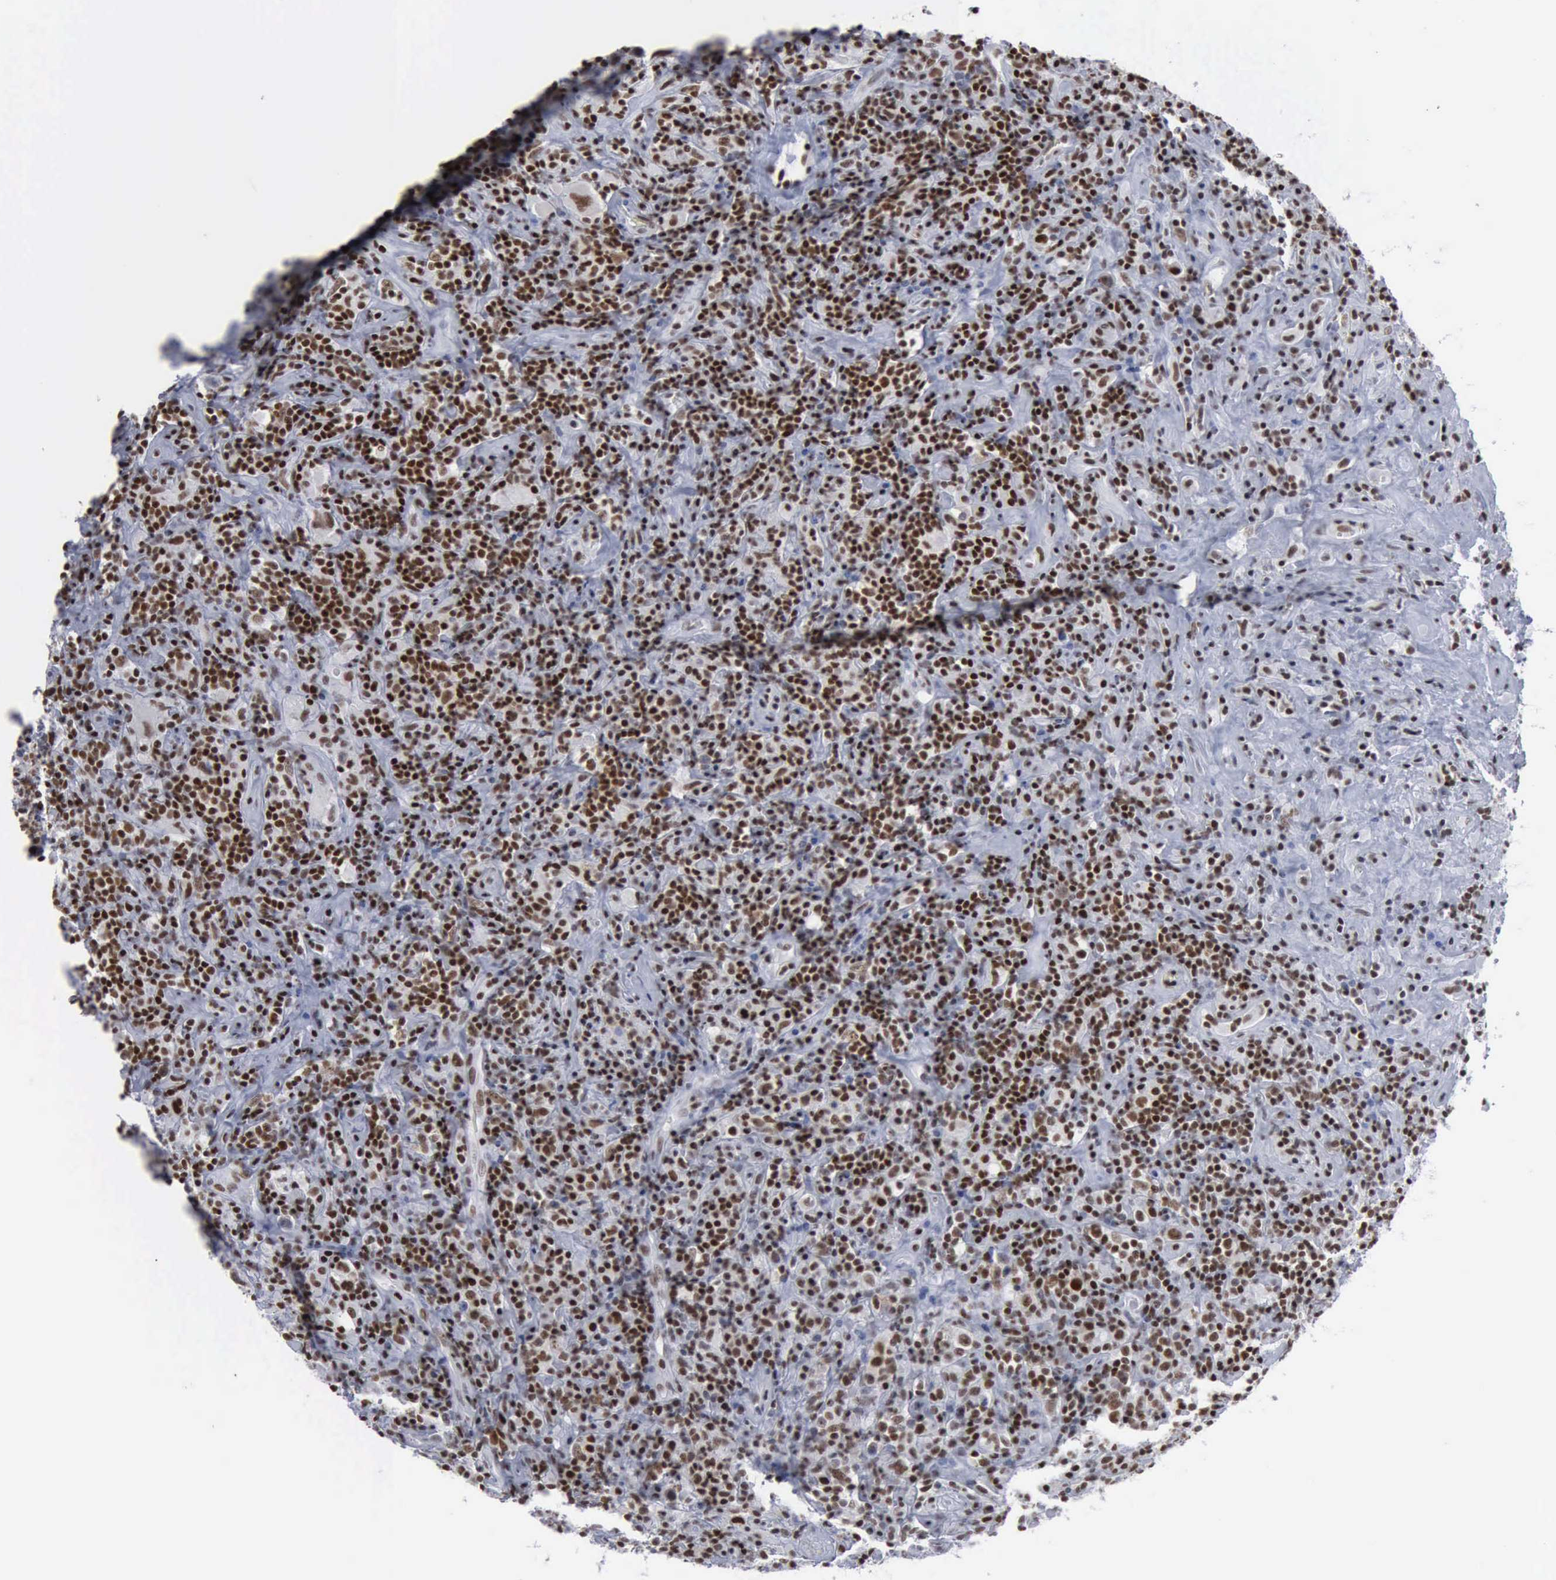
{"staining": {"intensity": "strong", "quantity": ">75%", "location": "nuclear"}, "tissue": "lymphoma", "cell_type": "Tumor cells", "image_type": "cancer", "snomed": [{"axis": "morphology", "description": "Hodgkin's disease, NOS"}, {"axis": "topography", "description": "Lymph node"}], "caption": "Hodgkin's disease was stained to show a protein in brown. There is high levels of strong nuclear expression in about >75% of tumor cells.", "gene": "XPA", "patient": {"sex": "male", "age": 46}}